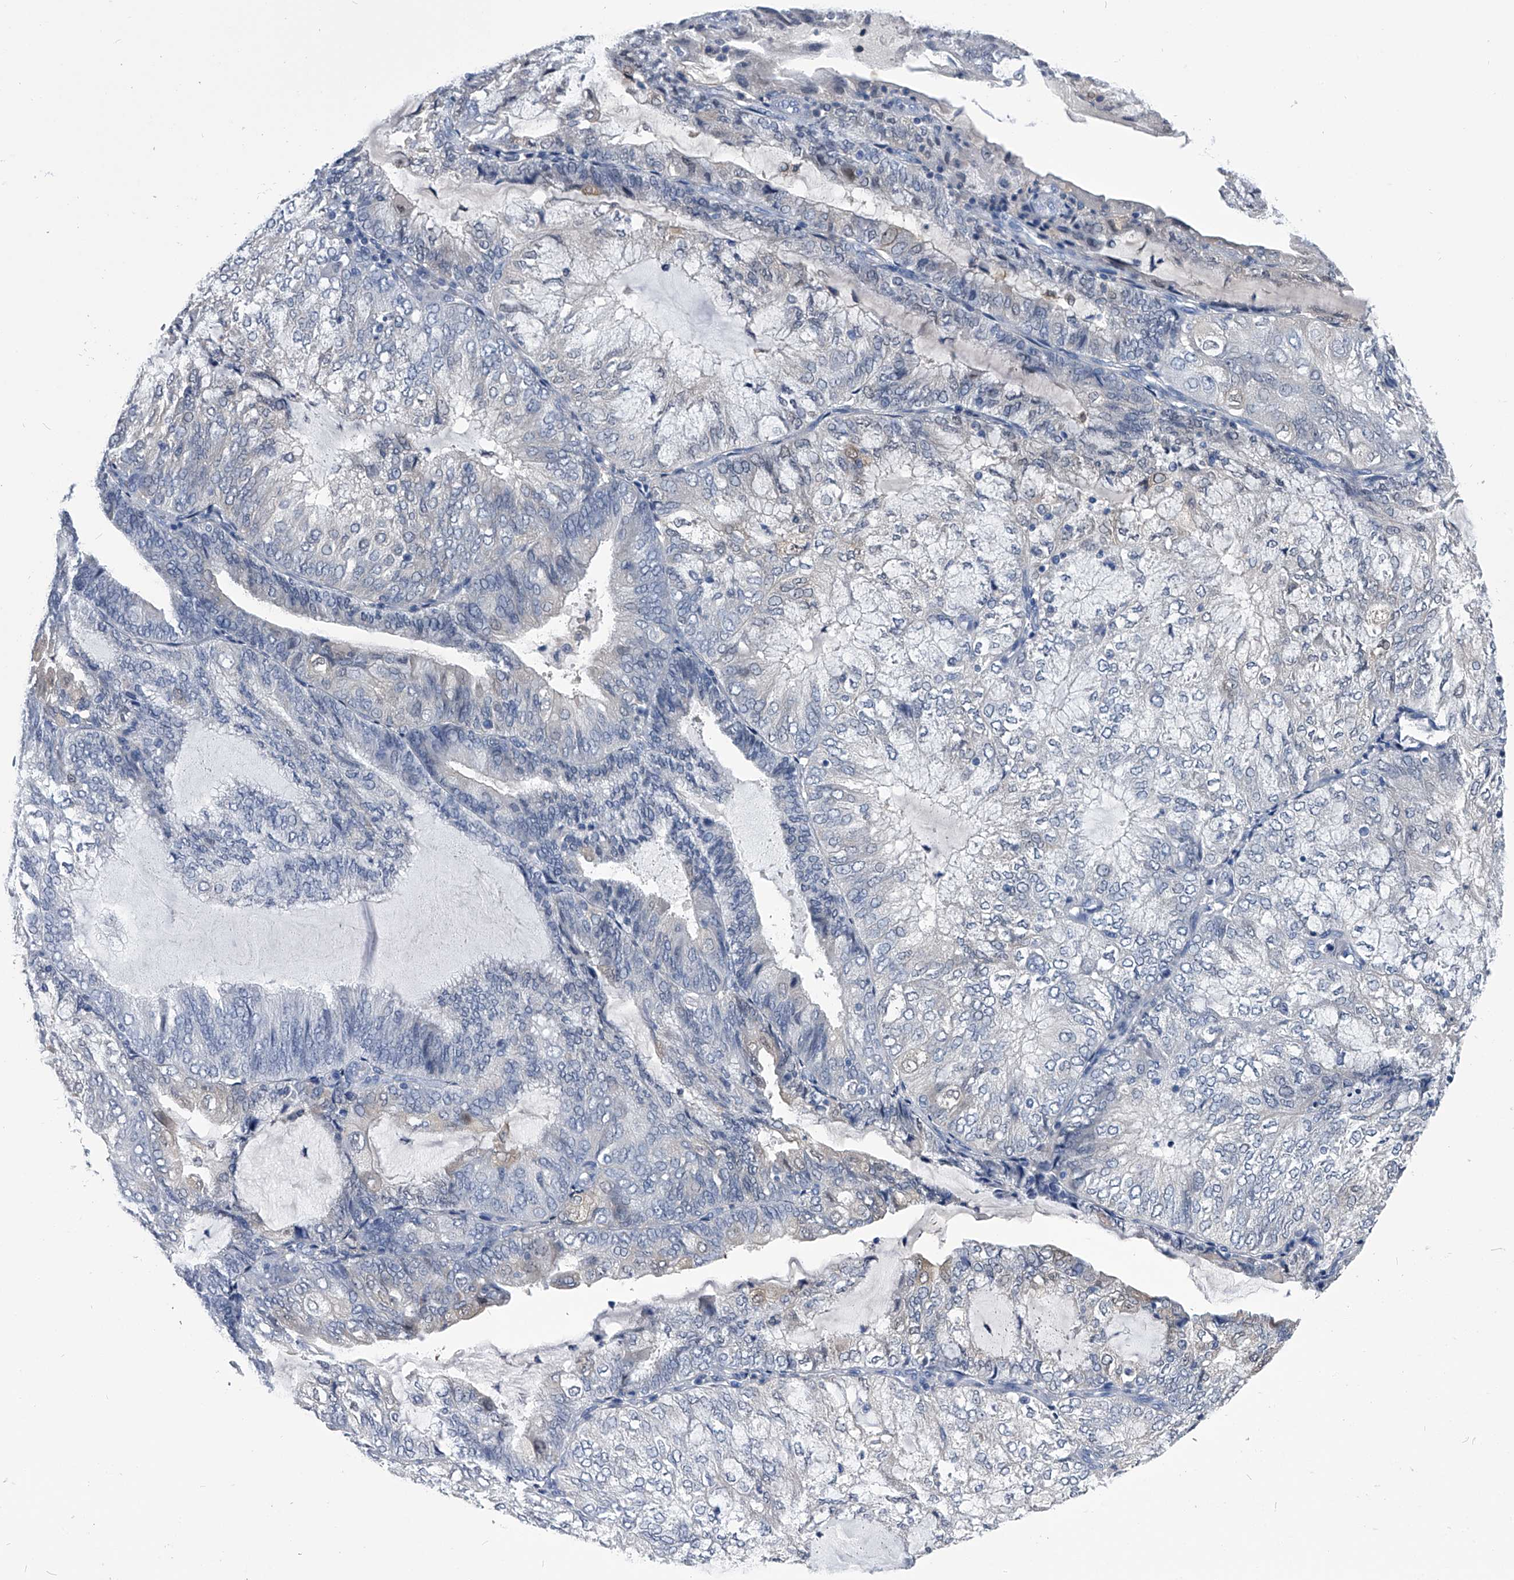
{"staining": {"intensity": "negative", "quantity": "none", "location": "none"}, "tissue": "endometrial cancer", "cell_type": "Tumor cells", "image_type": "cancer", "snomed": [{"axis": "morphology", "description": "Adenocarcinoma, NOS"}, {"axis": "topography", "description": "Endometrium"}], "caption": "This is an immunohistochemistry (IHC) micrograph of endometrial adenocarcinoma. There is no staining in tumor cells.", "gene": "PDXK", "patient": {"sex": "female", "age": 81}}